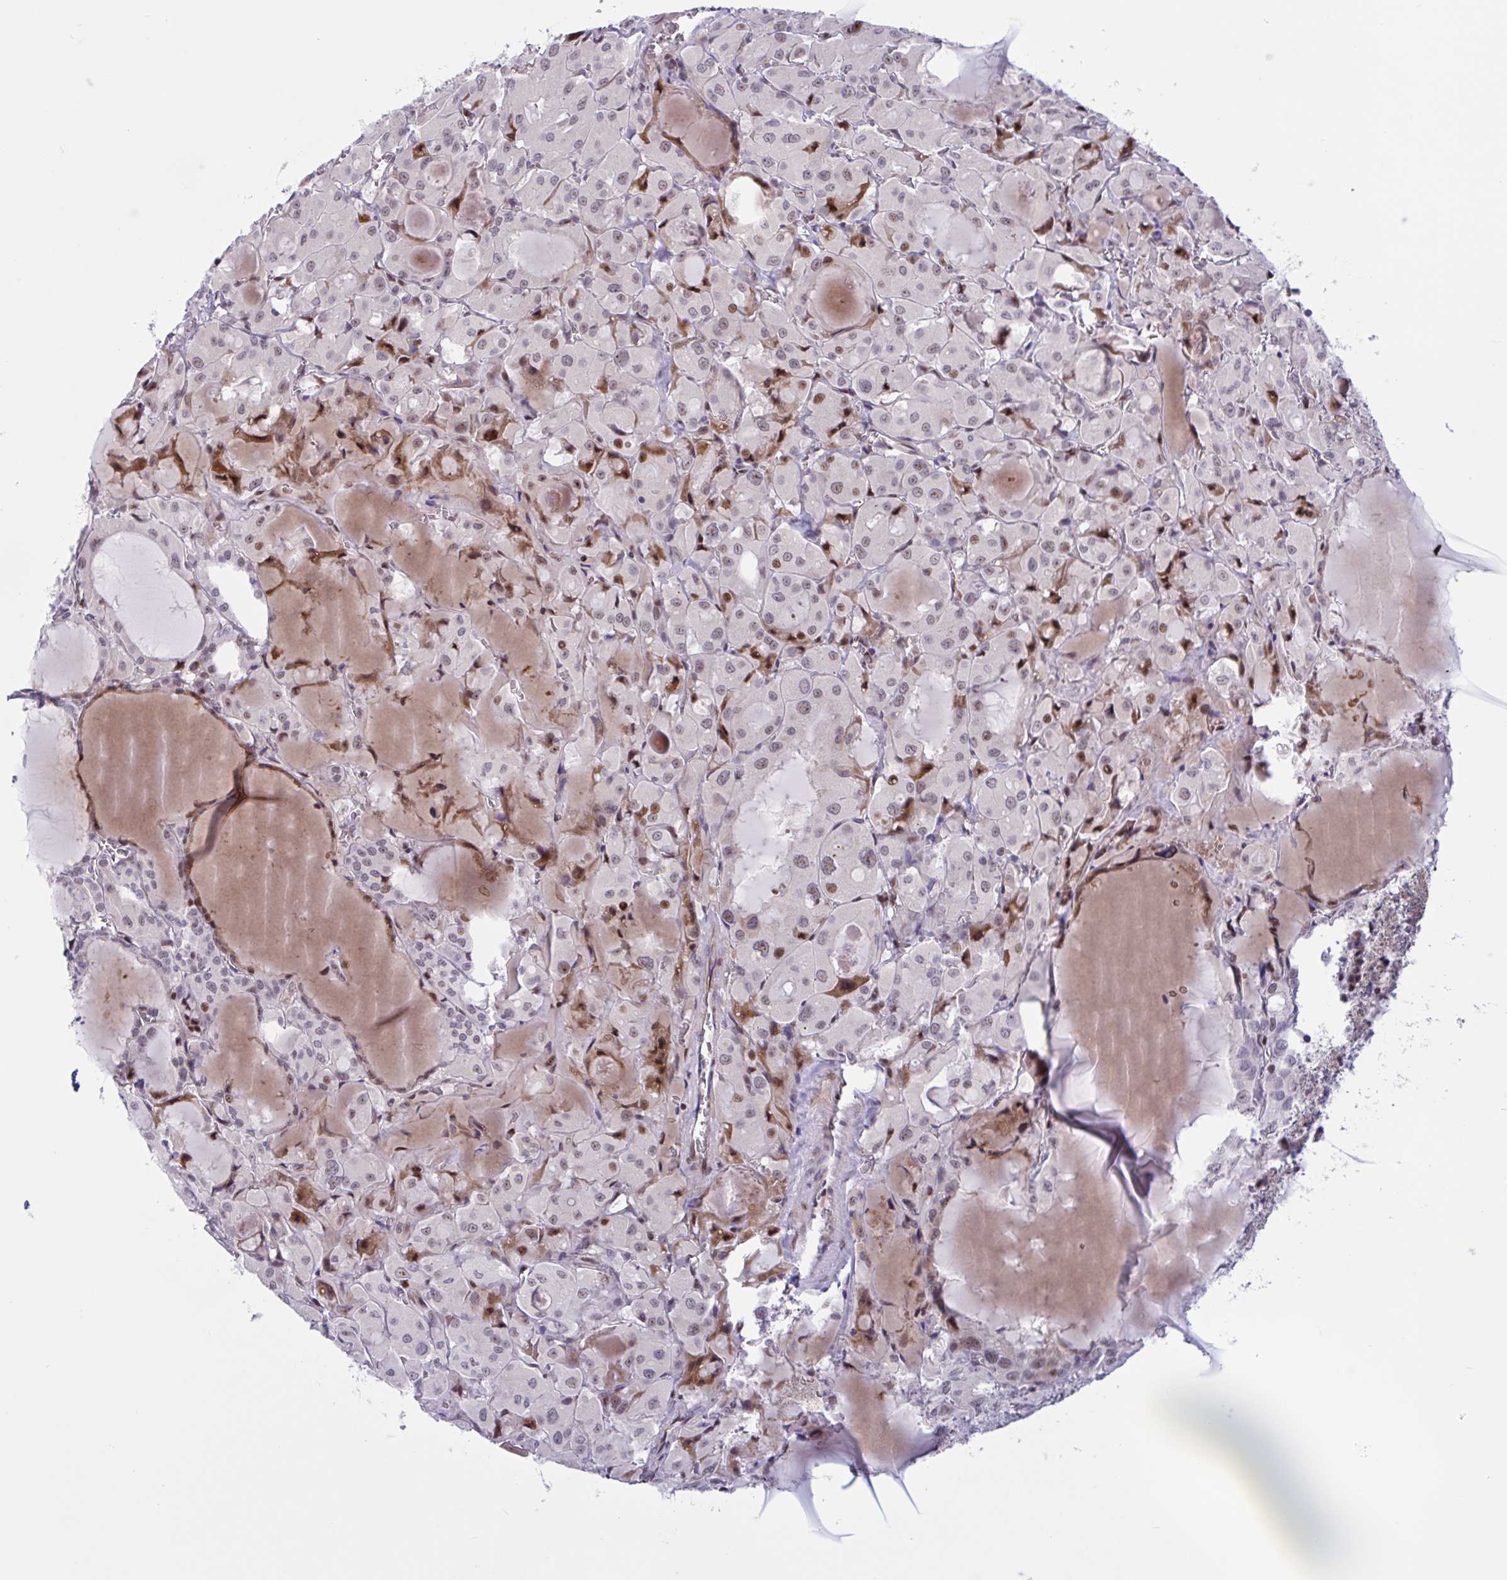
{"staining": {"intensity": "moderate", "quantity": ">75%", "location": "nuclear"}, "tissue": "thyroid cancer", "cell_type": "Tumor cells", "image_type": "cancer", "snomed": [{"axis": "morphology", "description": "Papillary adenocarcinoma, NOS"}, {"axis": "topography", "description": "Thyroid gland"}], "caption": "This is a photomicrograph of immunohistochemistry (IHC) staining of thyroid papillary adenocarcinoma, which shows moderate staining in the nuclear of tumor cells.", "gene": "RBL1", "patient": {"sex": "male", "age": 87}}